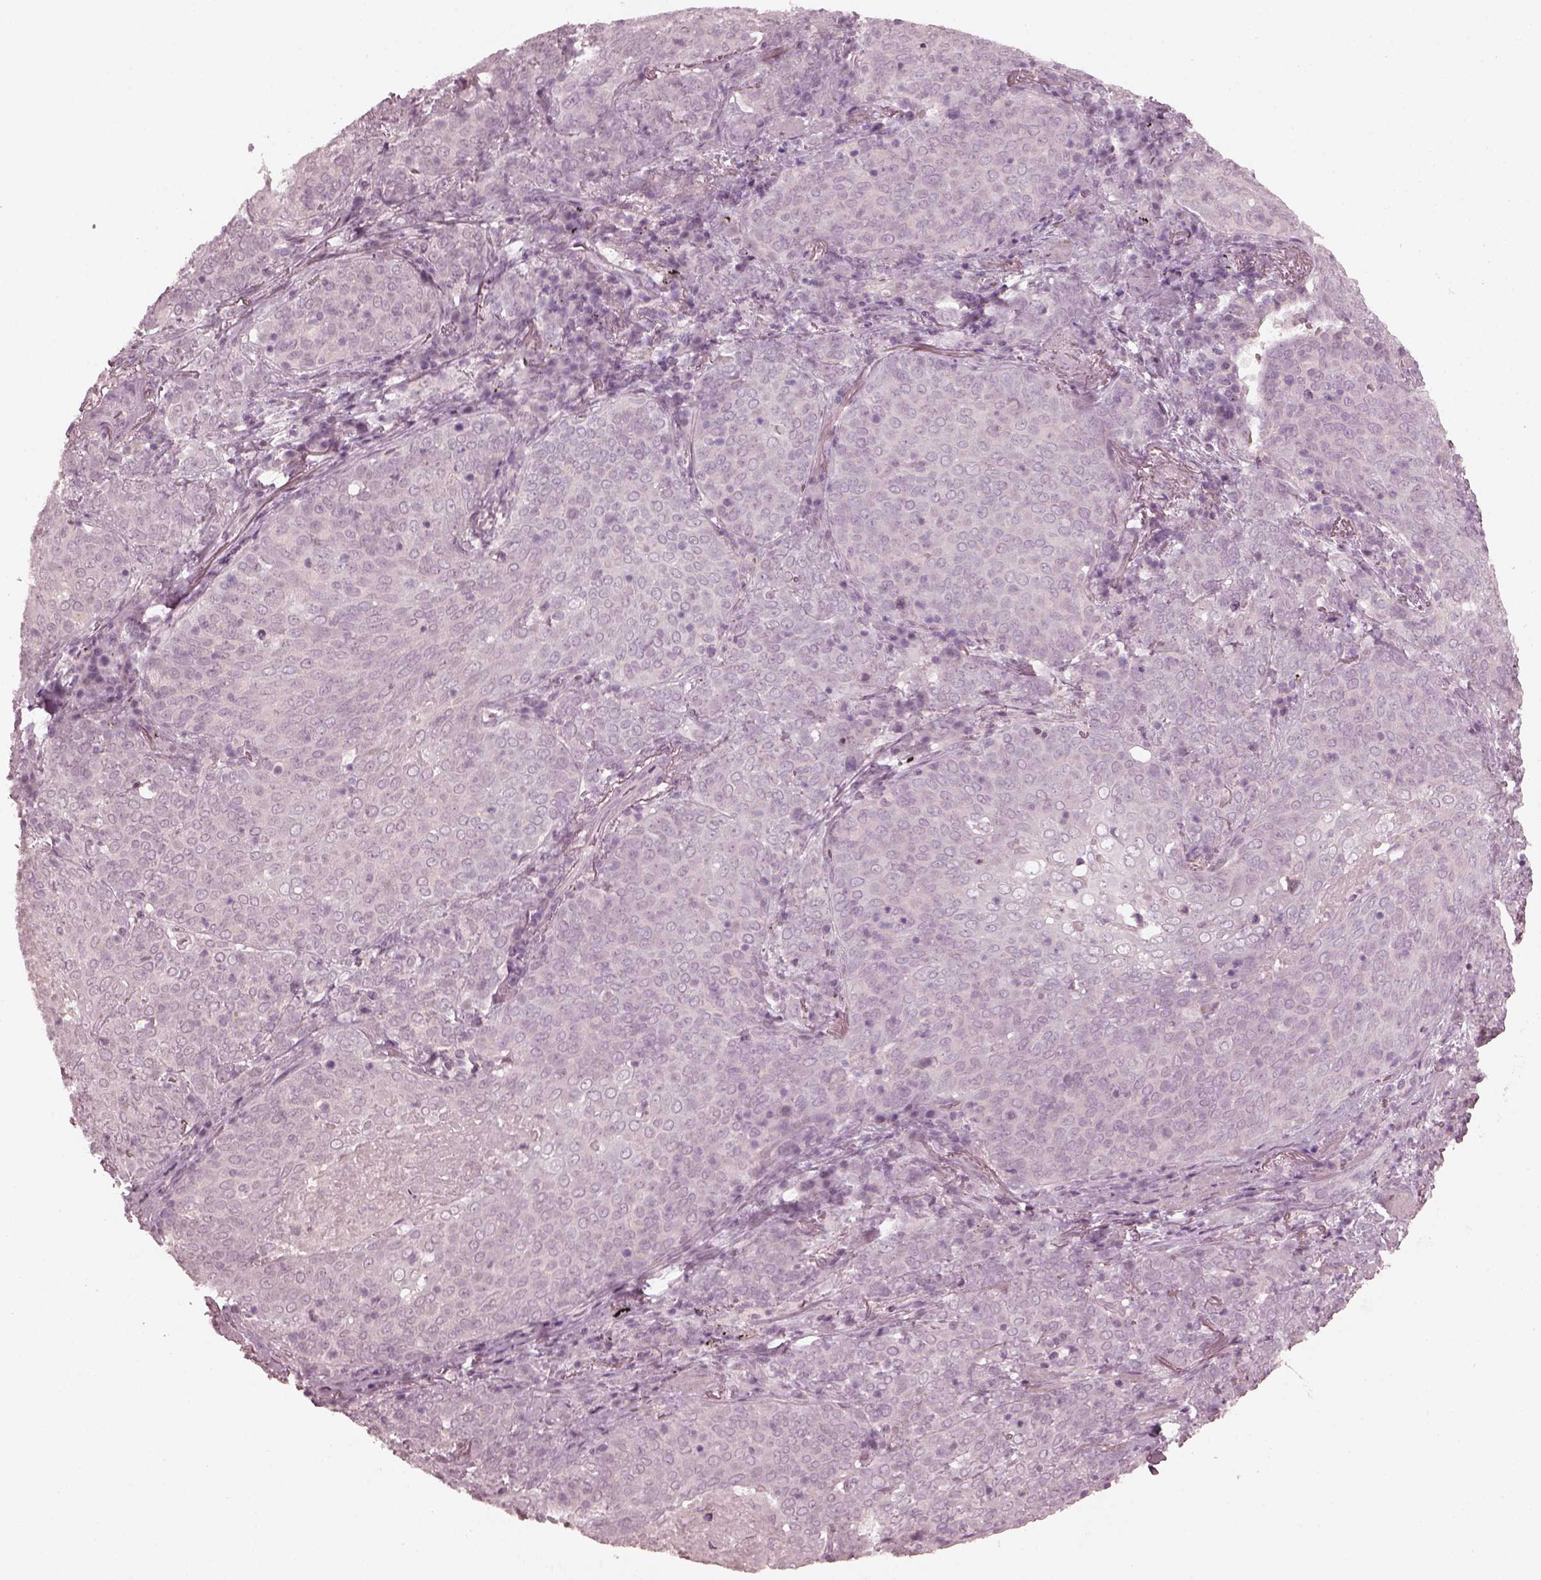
{"staining": {"intensity": "negative", "quantity": "none", "location": "none"}, "tissue": "lung cancer", "cell_type": "Tumor cells", "image_type": "cancer", "snomed": [{"axis": "morphology", "description": "Squamous cell carcinoma, NOS"}, {"axis": "topography", "description": "Lung"}], "caption": "Protein analysis of lung cancer exhibits no significant expression in tumor cells.", "gene": "CCDC170", "patient": {"sex": "male", "age": 82}}